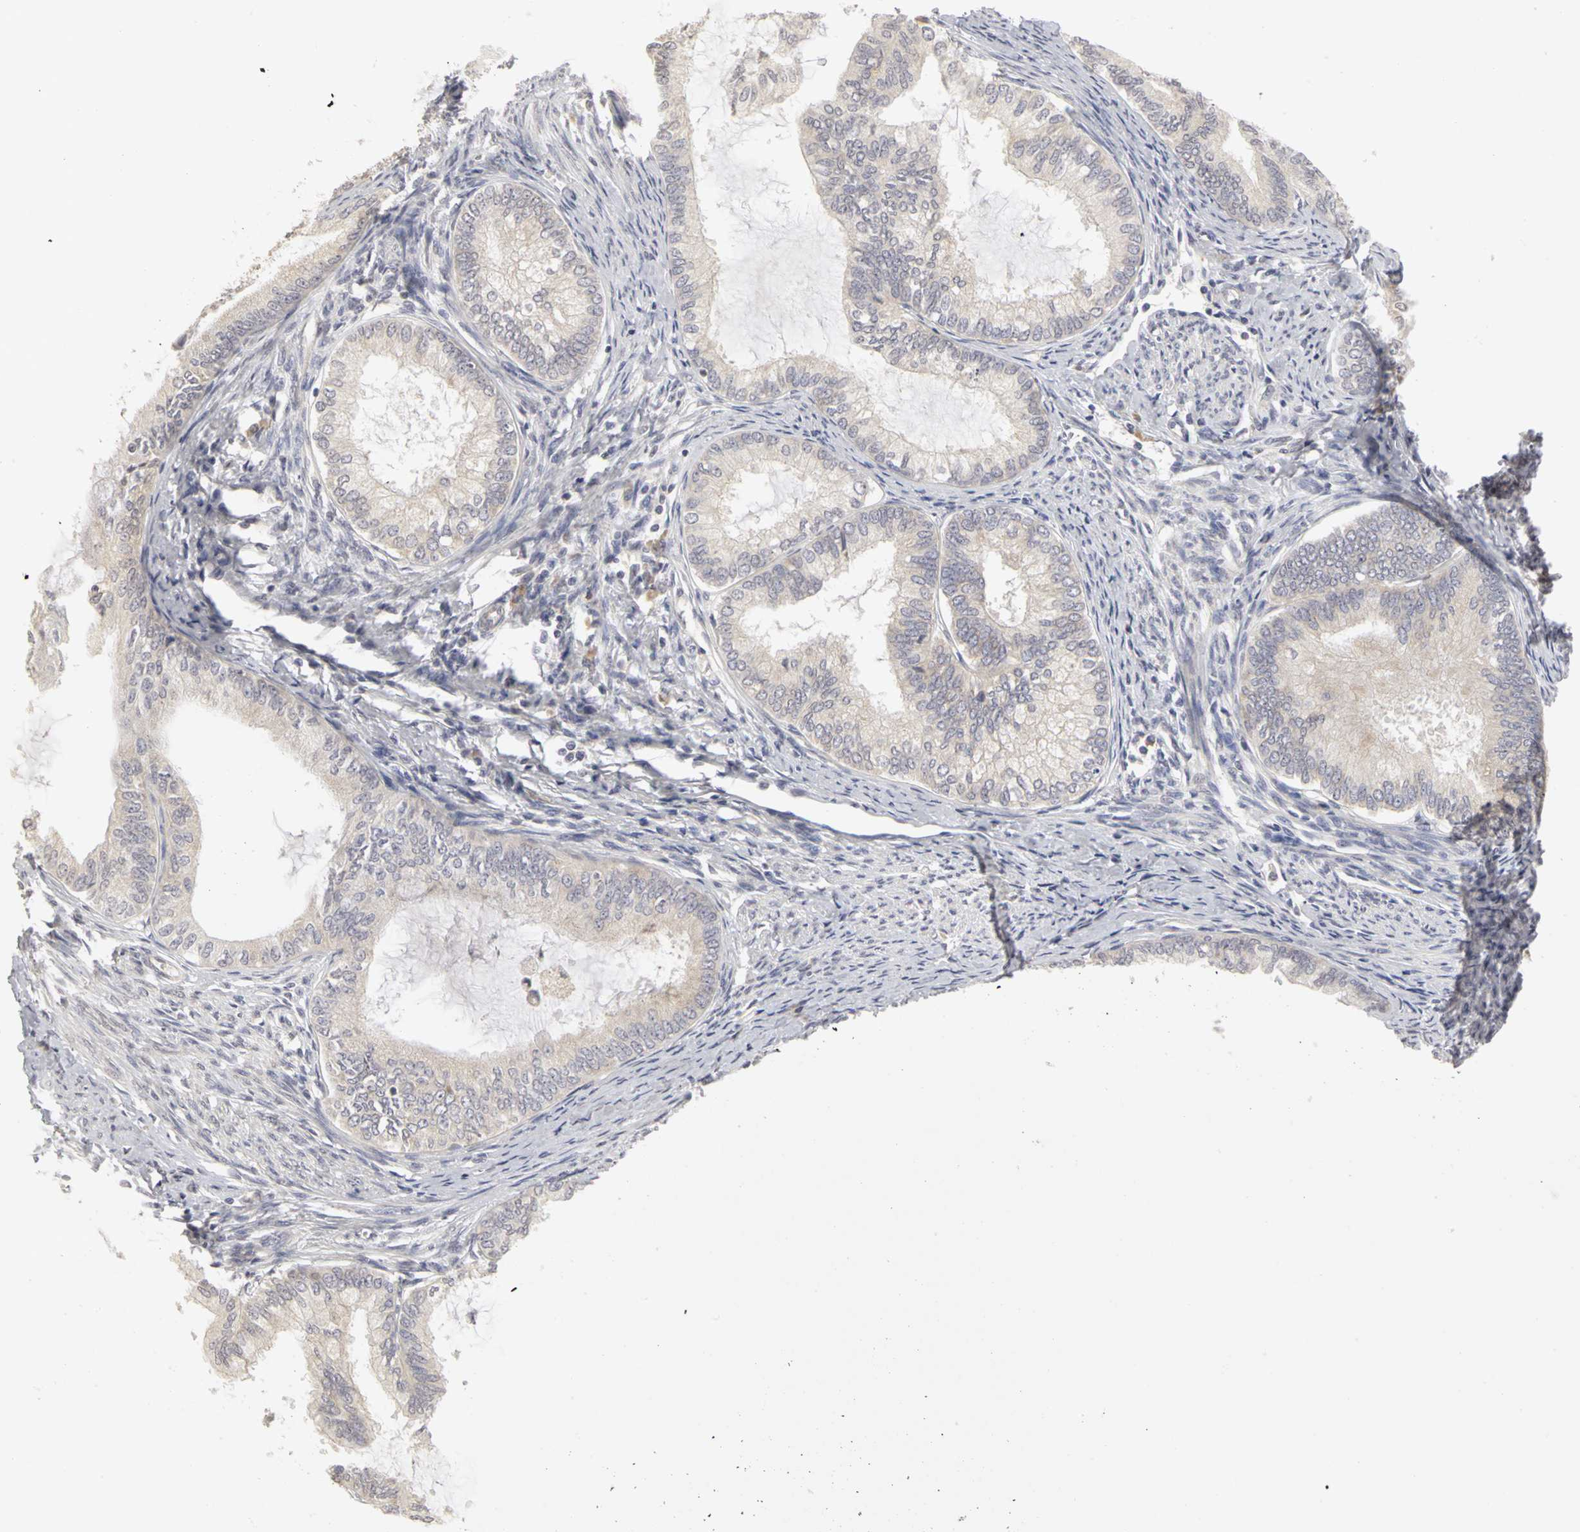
{"staining": {"intensity": "weak", "quantity": "25%-75%", "location": "cytoplasmic/membranous"}, "tissue": "endometrial cancer", "cell_type": "Tumor cells", "image_type": "cancer", "snomed": [{"axis": "morphology", "description": "Adenocarcinoma, NOS"}, {"axis": "topography", "description": "Endometrium"}], "caption": "Immunohistochemistry (IHC) histopathology image of human endometrial cancer stained for a protein (brown), which shows low levels of weak cytoplasmic/membranous staining in about 25%-75% of tumor cells.", "gene": "IRAK1", "patient": {"sex": "female", "age": 86}}